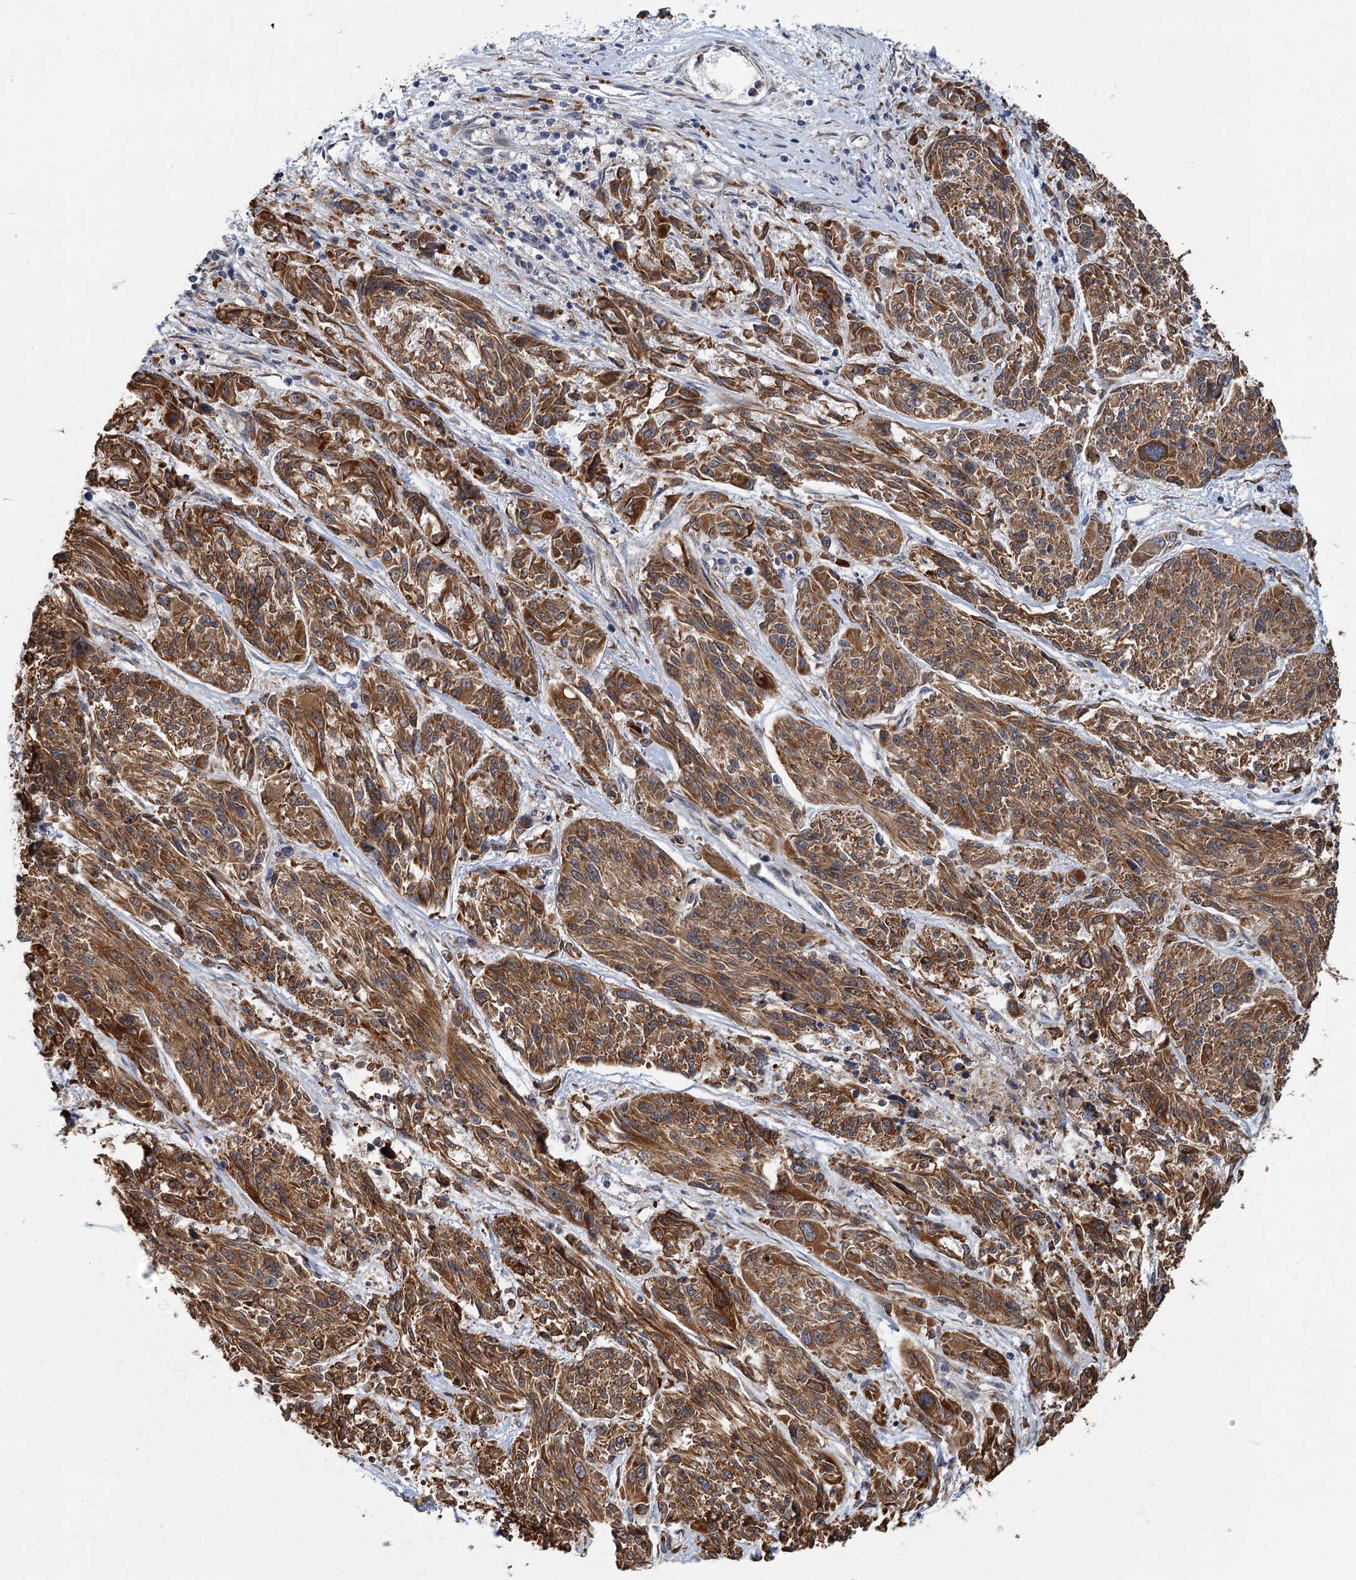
{"staining": {"intensity": "moderate", "quantity": ">75%", "location": "cytoplasmic/membranous"}, "tissue": "melanoma", "cell_type": "Tumor cells", "image_type": "cancer", "snomed": [{"axis": "morphology", "description": "Malignant melanoma, NOS"}, {"axis": "topography", "description": "Skin"}], "caption": "Malignant melanoma was stained to show a protein in brown. There is medium levels of moderate cytoplasmic/membranous expression in about >75% of tumor cells.", "gene": "APBA2", "patient": {"sex": "male", "age": 53}}